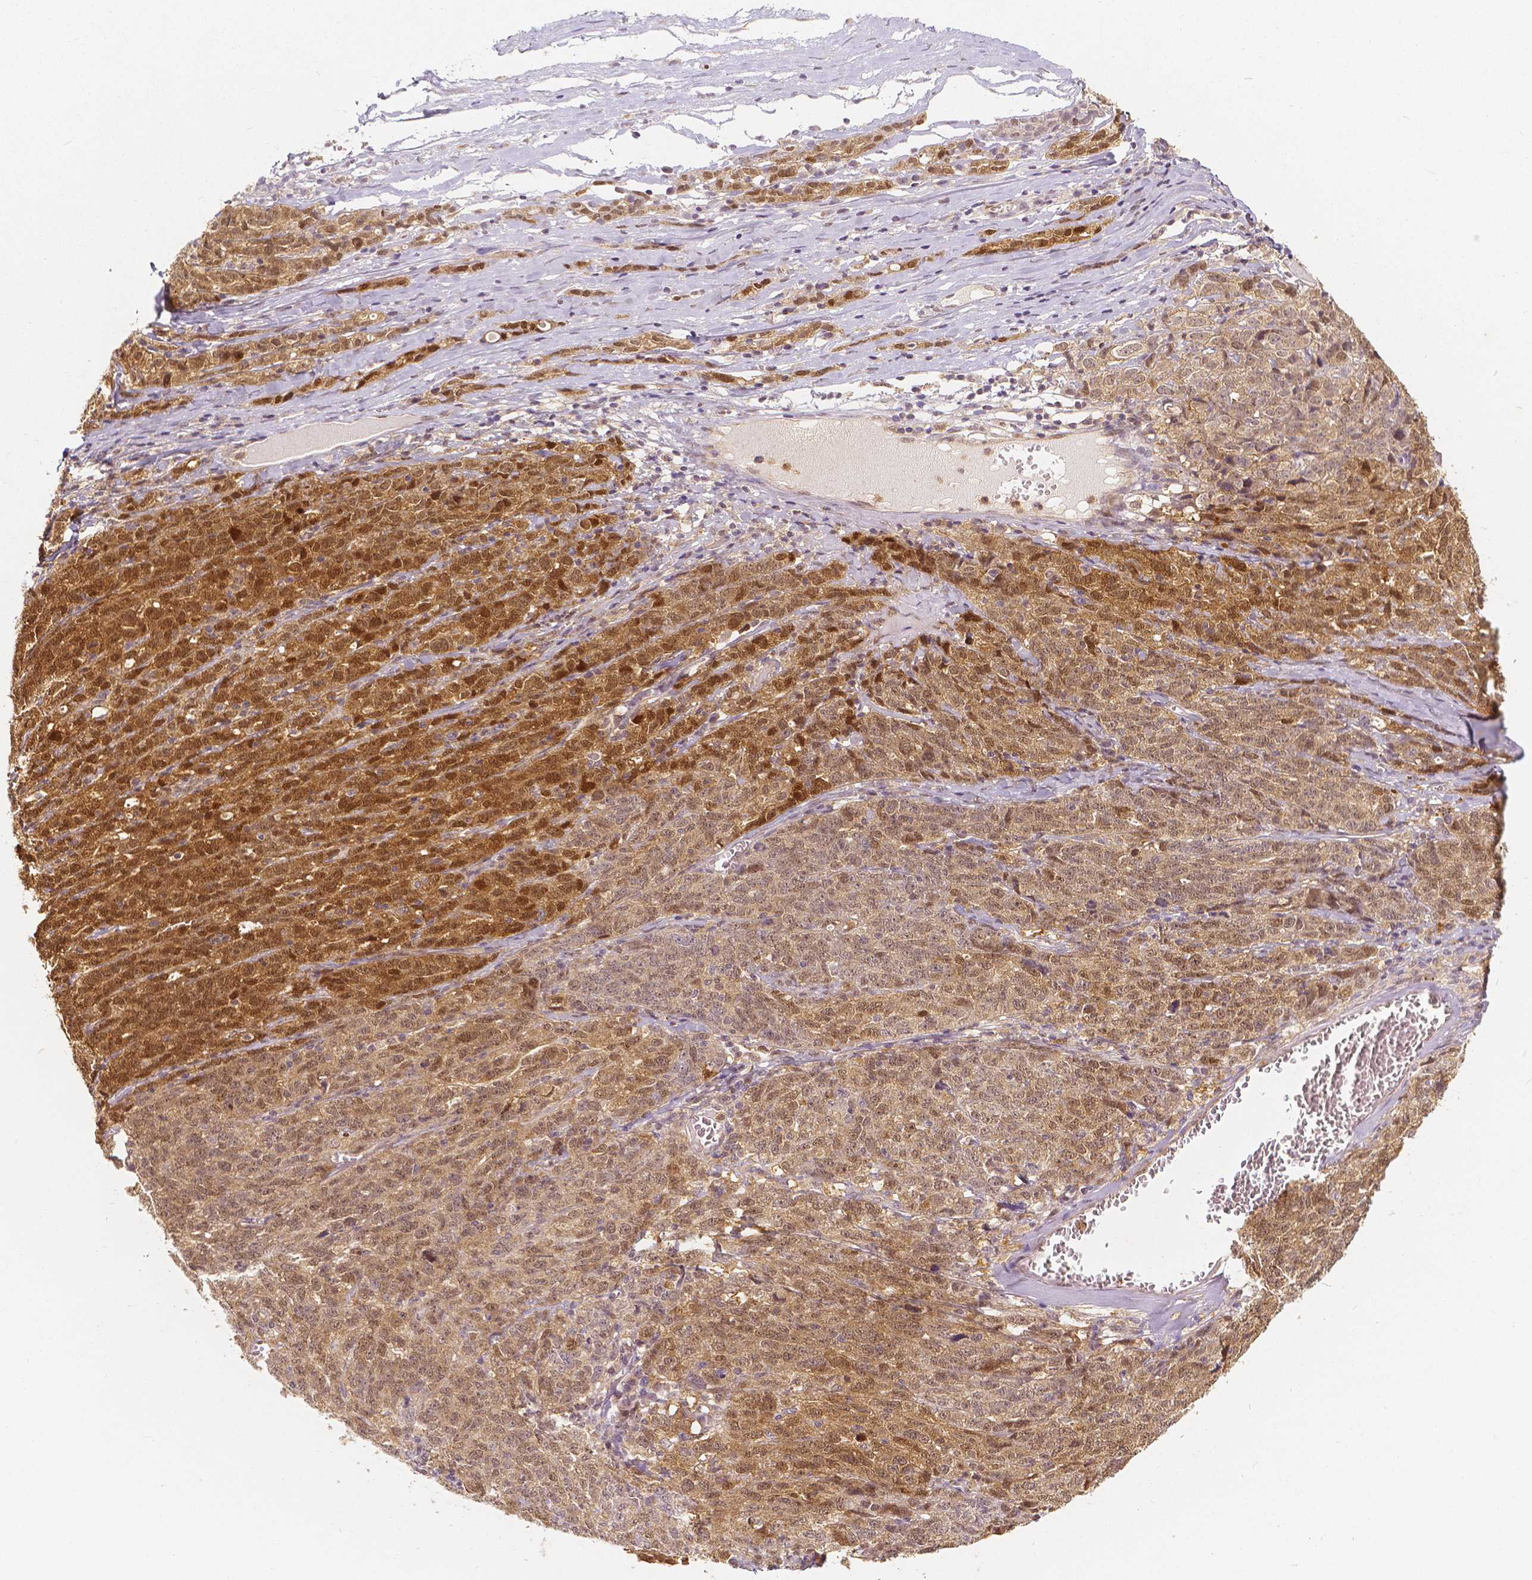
{"staining": {"intensity": "moderate", "quantity": ">75%", "location": "cytoplasmic/membranous,nuclear"}, "tissue": "ovarian cancer", "cell_type": "Tumor cells", "image_type": "cancer", "snomed": [{"axis": "morphology", "description": "Cystadenocarcinoma, serous, NOS"}, {"axis": "topography", "description": "Ovary"}], "caption": "This is a histology image of immunohistochemistry staining of ovarian serous cystadenocarcinoma, which shows moderate expression in the cytoplasmic/membranous and nuclear of tumor cells.", "gene": "NAPRT", "patient": {"sex": "female", "age": 71}}